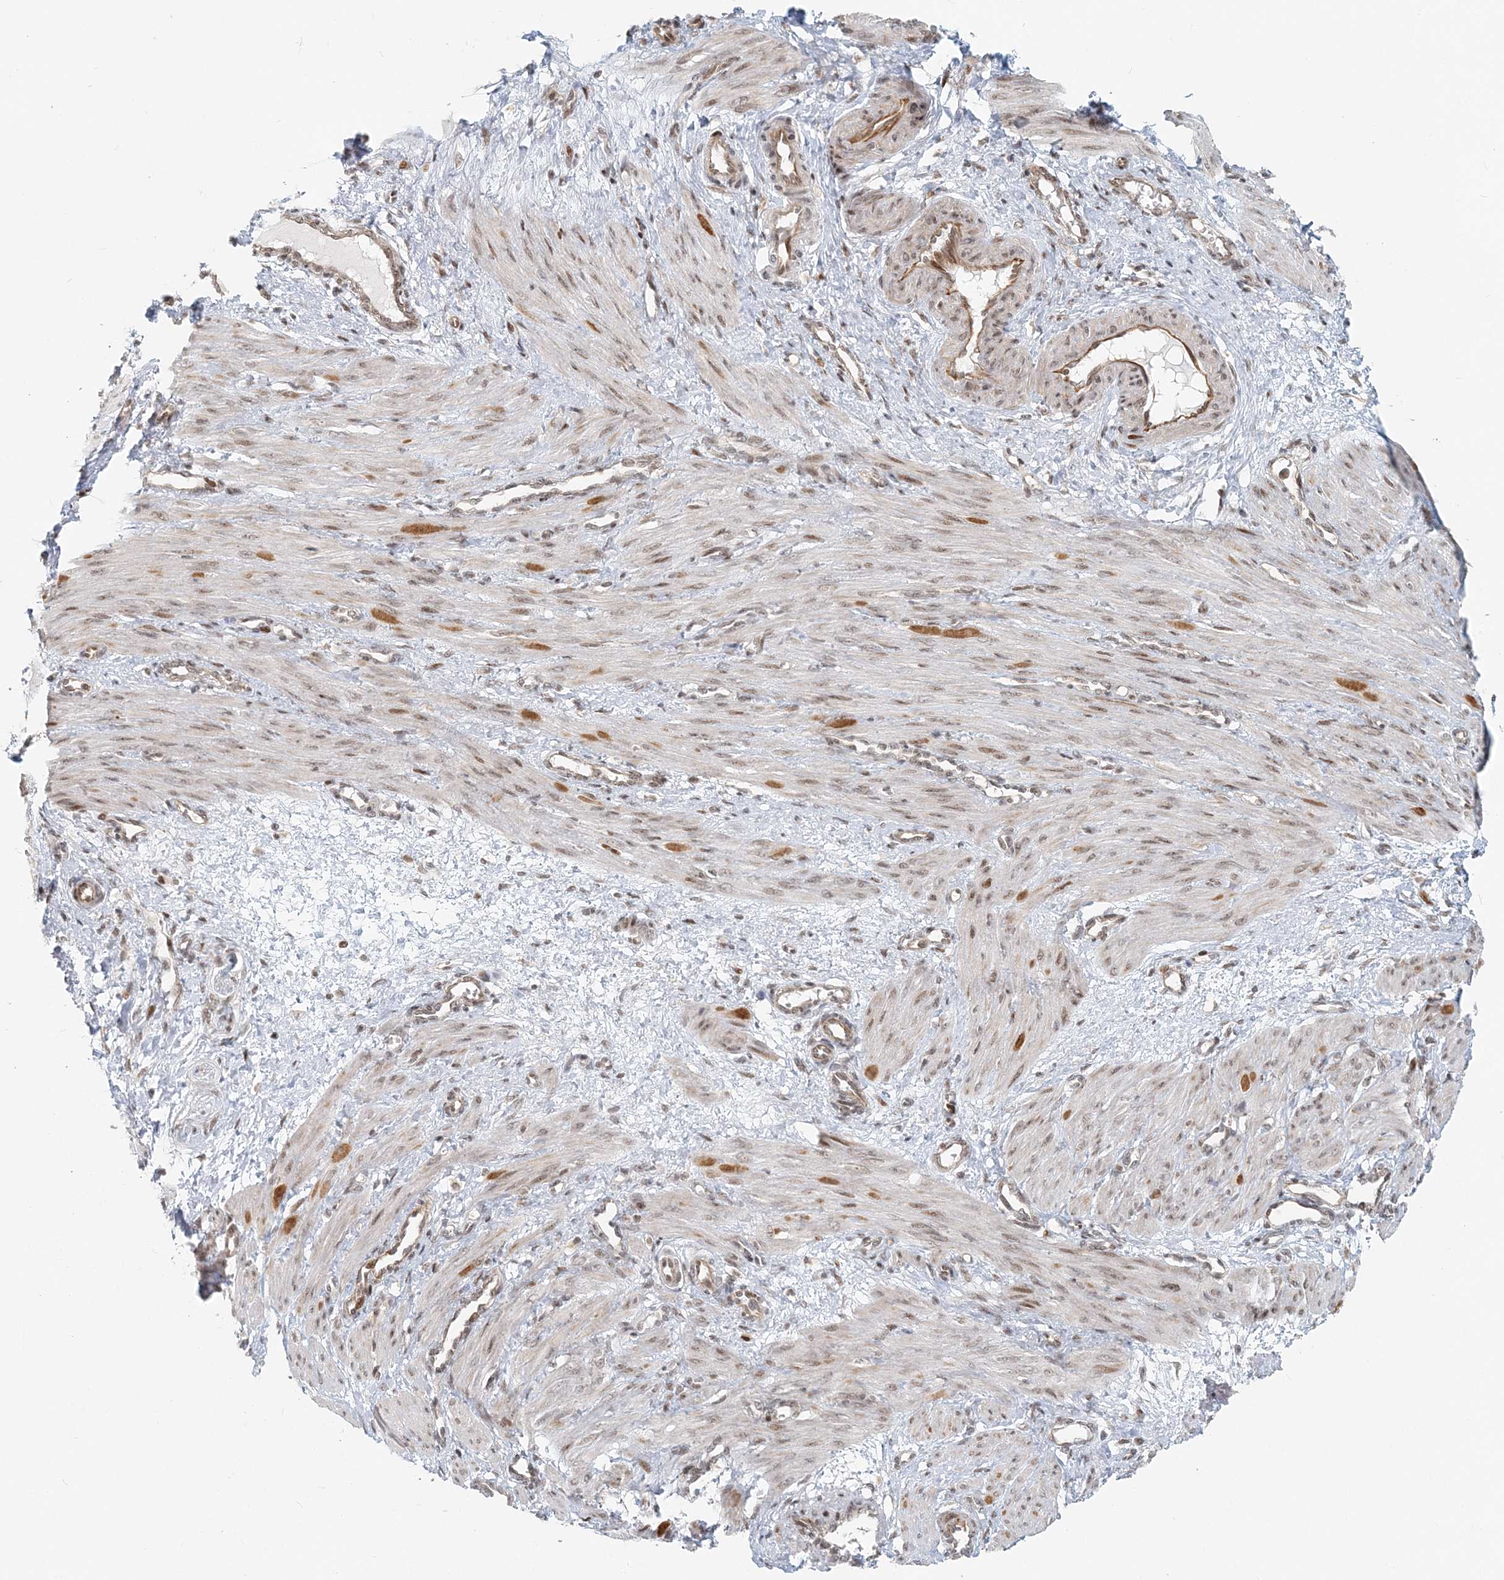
{"staining": {"intensity": "moderate", "quantity": "25%-75%", "location": "nuclear"}, "tissue": "smooth muscle", "cell_type": "Smooth muscle cells", "image_type": "normal", "snomed": [{"axis": "morphology", "description": "Normal tissue, NOS"}, {"axis": "topography", "description": "Endometrium"}], "caption": "Smooth muscle cells demonstrate medium levels of moderate nuclear staining in about 25%-75% of cells in normal human smooth muscle.", "gene": "BAZ1B", "patient": {"sex": "female", "age": 33}}